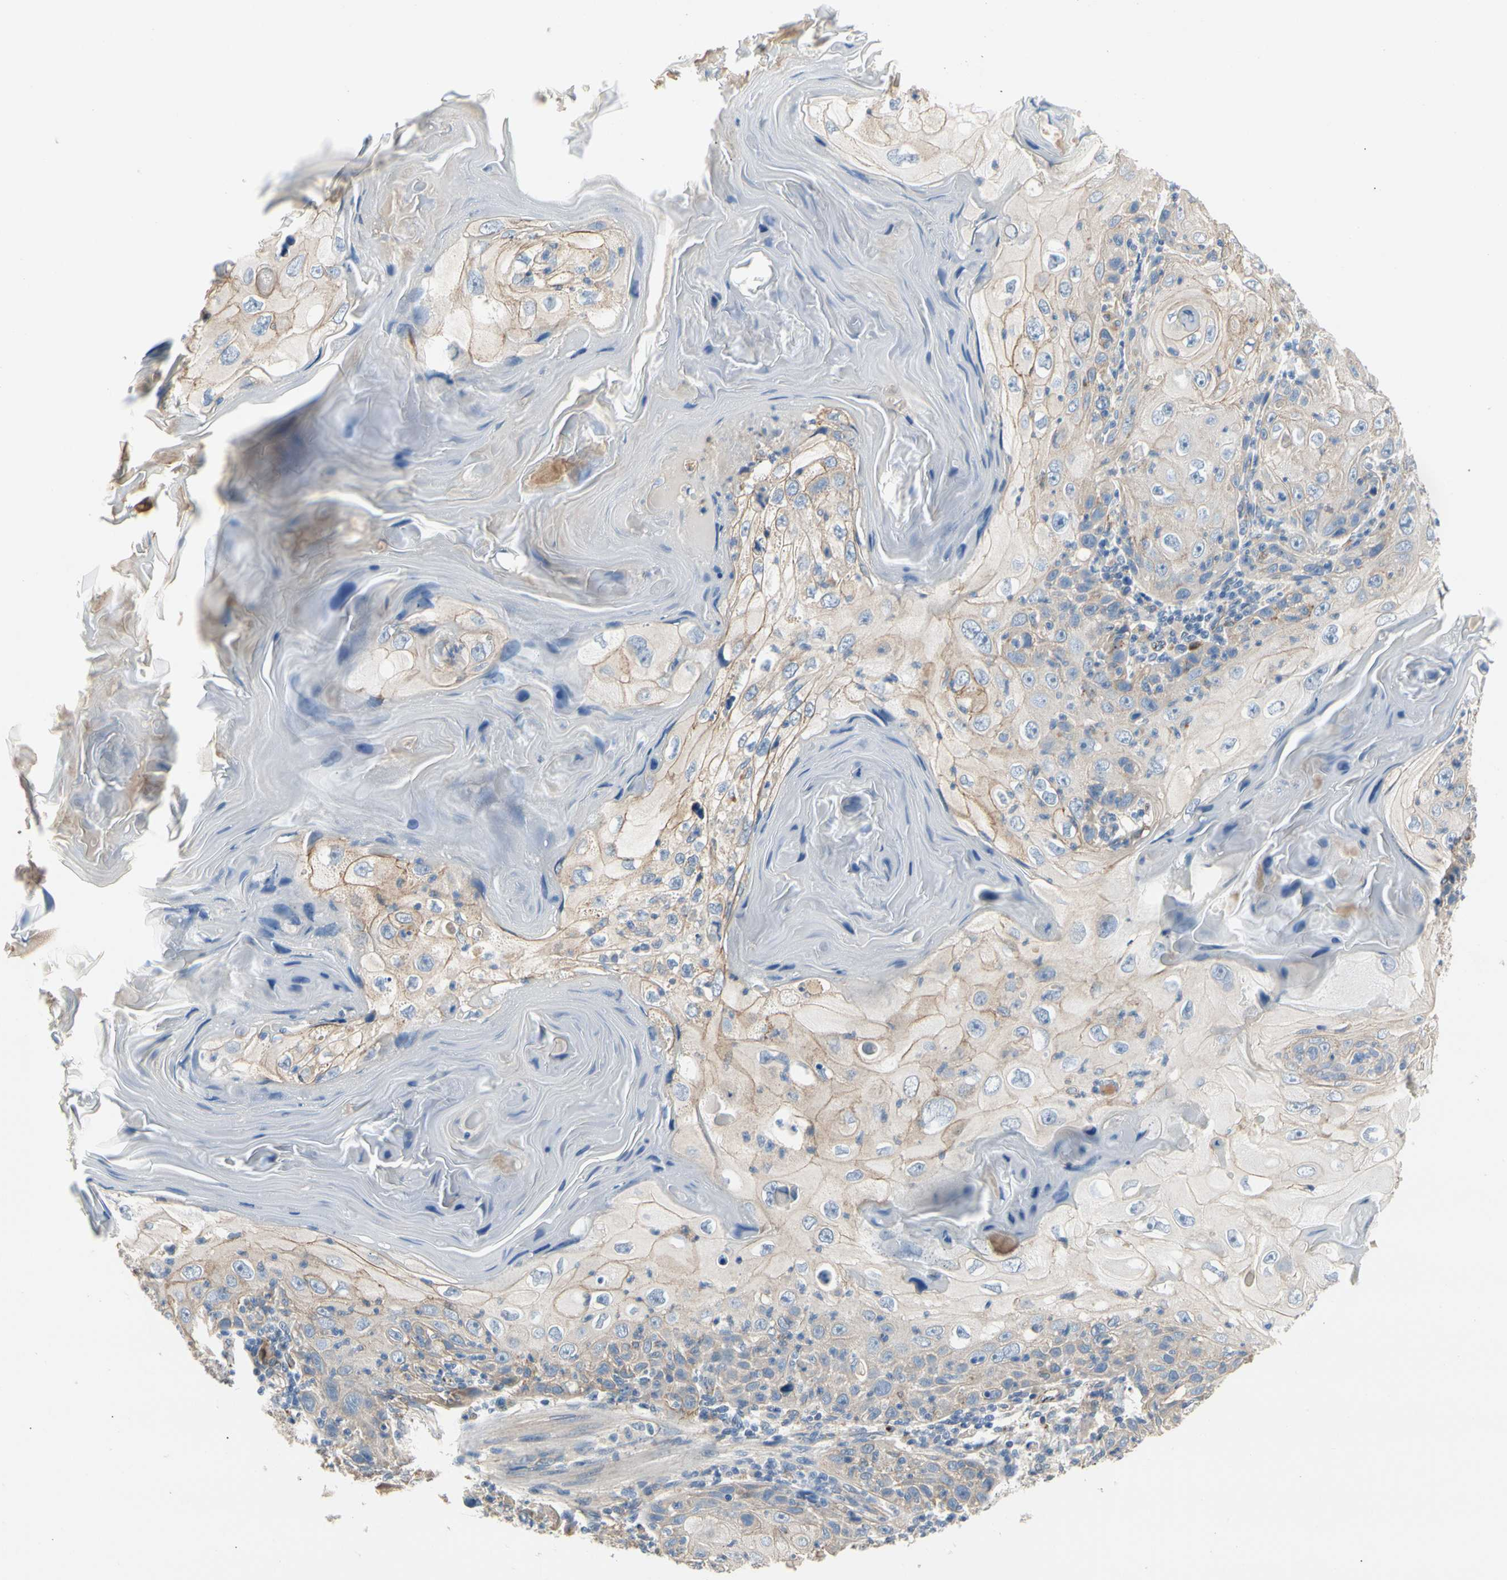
{"staining": {"intensity": "weak", "quantity": "<25%", "location": "cytoplasmic/membranous"}, "tissue": "skin cancer", "cell_type": "Tumor cells", "image_type": "cancer", "snomed": [{"axis": "morphology", "description": "Squamous cell carcinoma, NOS"}, {"axis": "topography", "description": "Skin"}], "caption": "There is no significant expression in tumor cells of squamous cell carcinoma (skin).", "gene": "LGR6", "patient": {"sex": "female", "age": 88}}